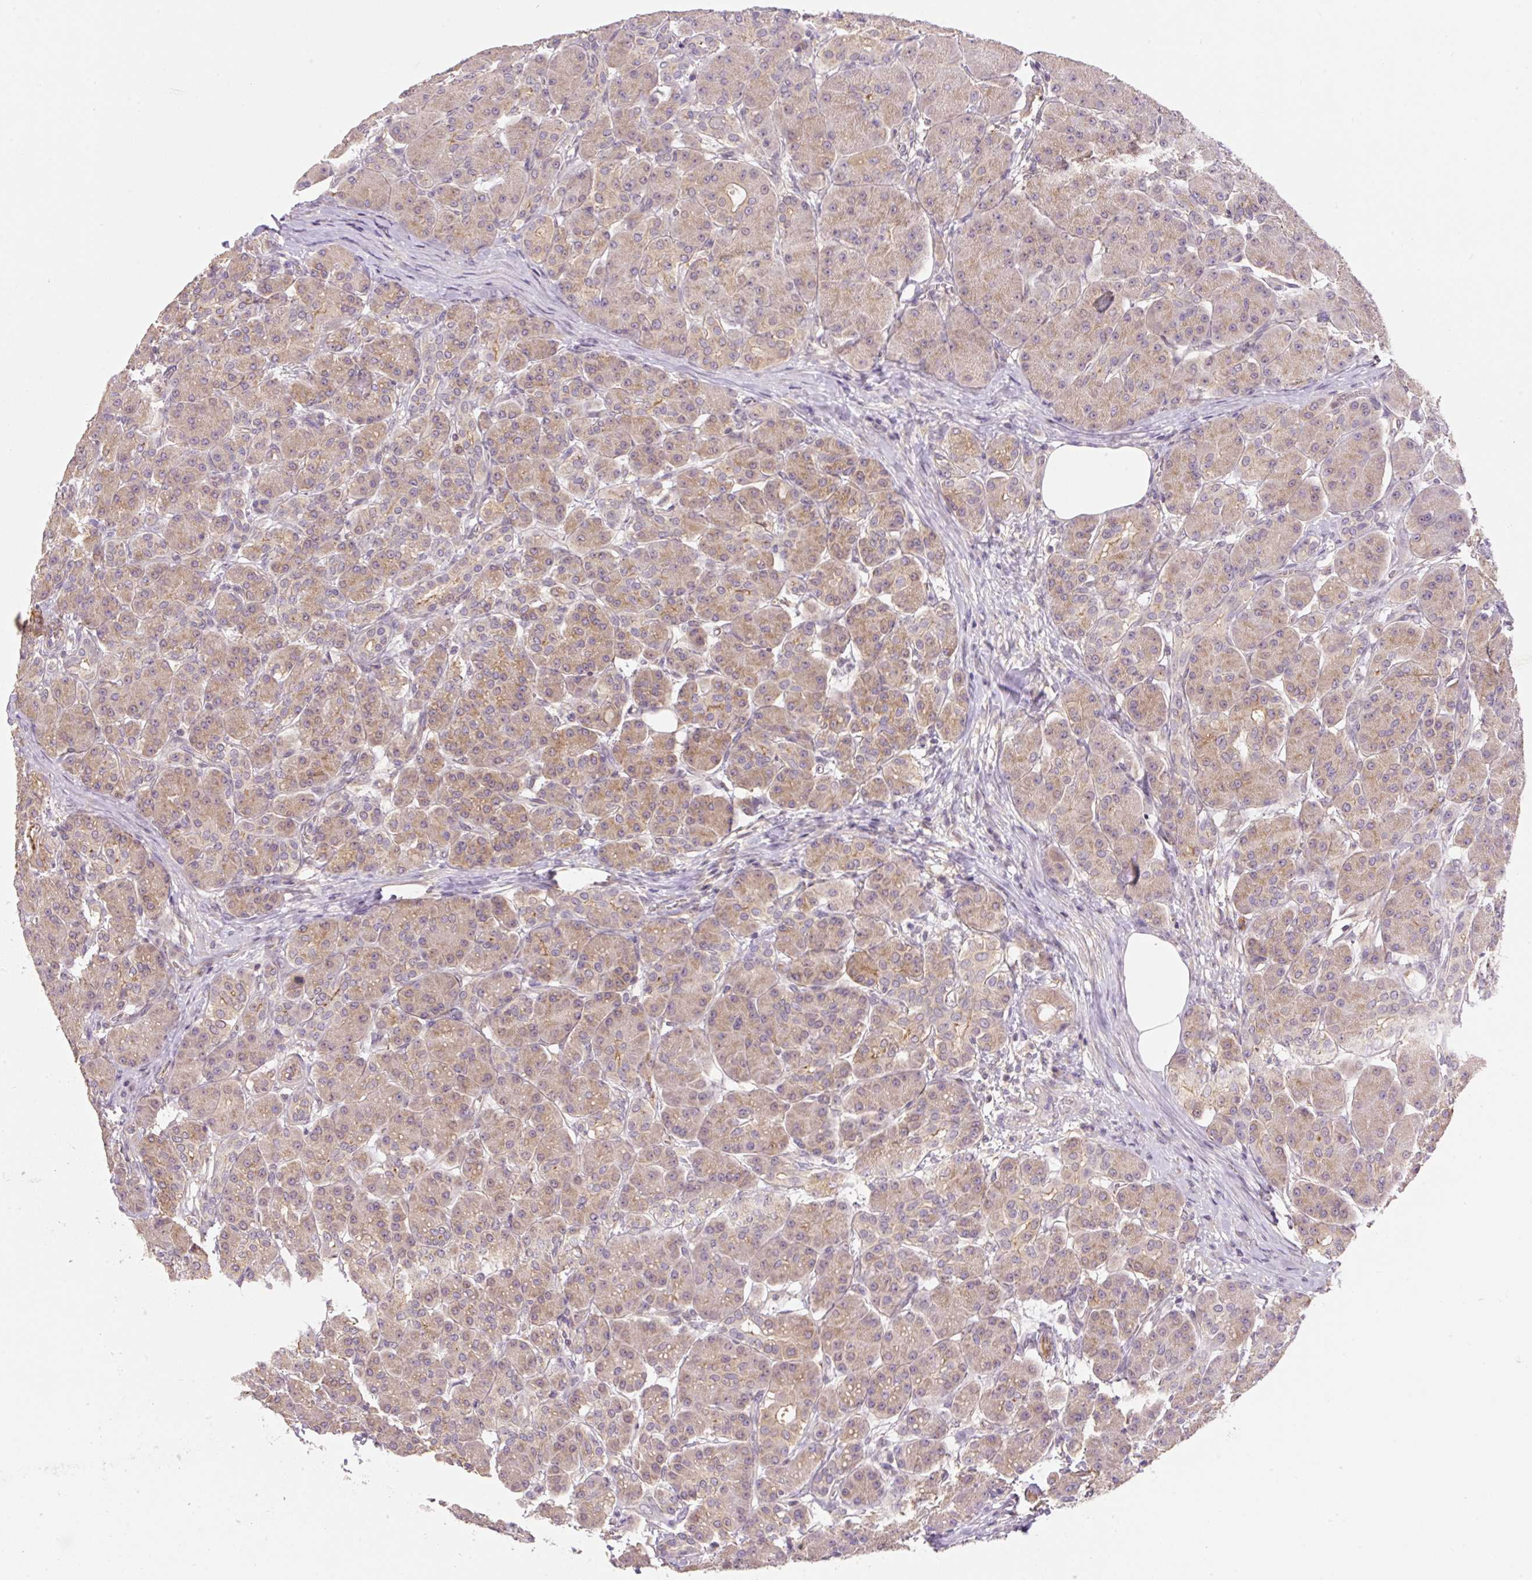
{"staining": {"intensity": "moderate", "quantity": ">75%", "location": "cytoplasmic/membranous"}, "tissue": "pancreas", "cell_type": "Exocrine glandular cells", "image_type": "normal", "snomed": [{"axis": "morphology", "description": "Normal tissue, NOS"}, {"axis": "topography", "description": "Pancreas"}], "caption": "The immunohistochemical stain labels moderate cytoplasmic/membranous staining in exocrine glandular cells of benign pancreas.", "gene": "COX8A", "patient": {"sex": "male", "age": 63}}